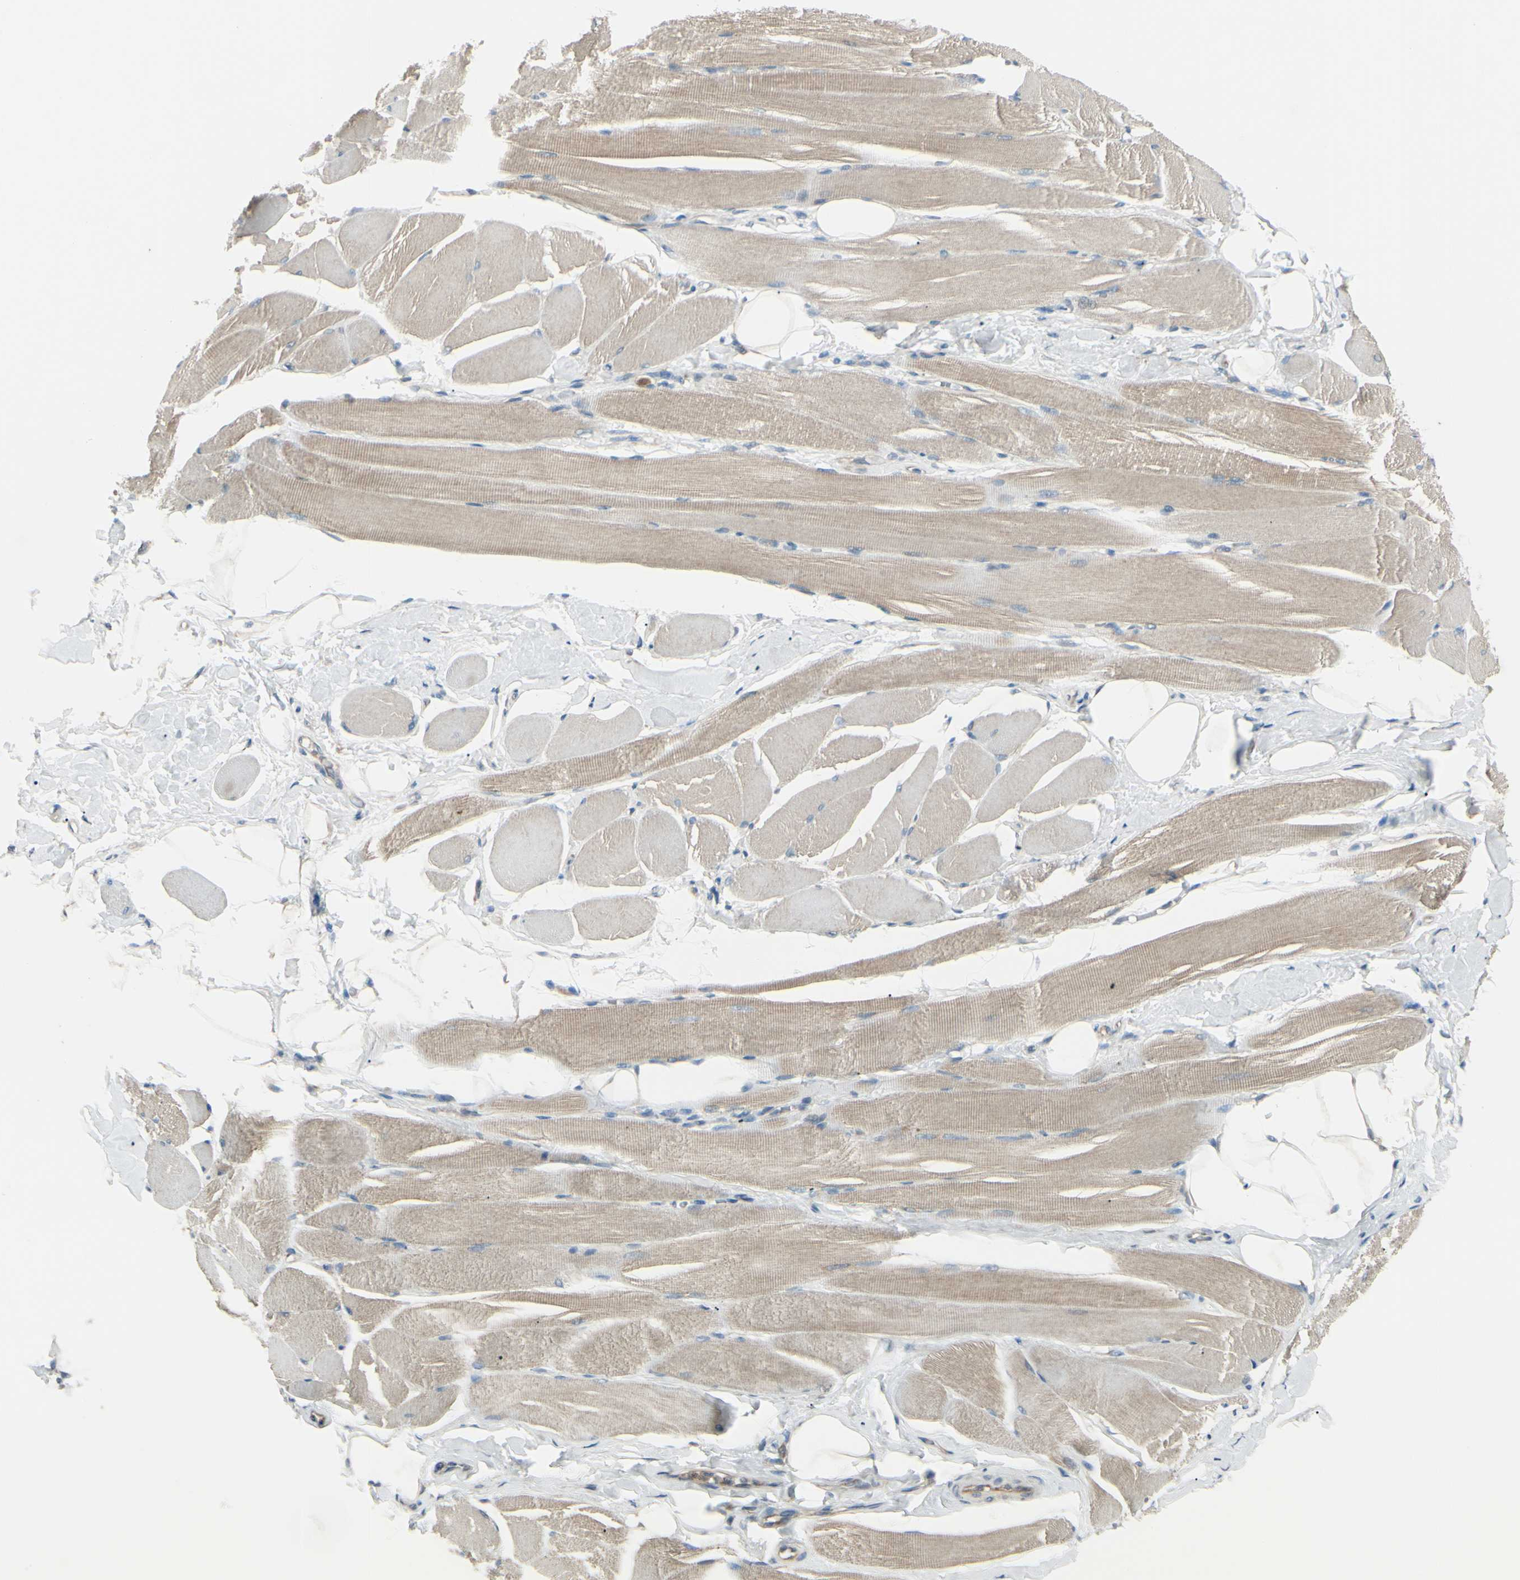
{"staining": {"intensity": "moderate", "quantity": ">75%", "location": "cytoplasmic/membranous"}, "tissue": "skeletal muscle", "cell_type": "Myocytes", "image_type": "normal", "snomed": [{"axis": "morphology", "description": "Normal tissue, NOS"}, {"axis": "topography", "description": "Skeletal muscle"}, {"axis": "topography", "description": "Peripheral nerve tissue"}], "caption": "This image demonstrates IHC staining of benign skeletal muscle, with medium moderate cytoplasmic/membranous positivity in about >75% of myocytes.", "gene": "LMTK2", "patient": {"sex": "female", "age": 84}}